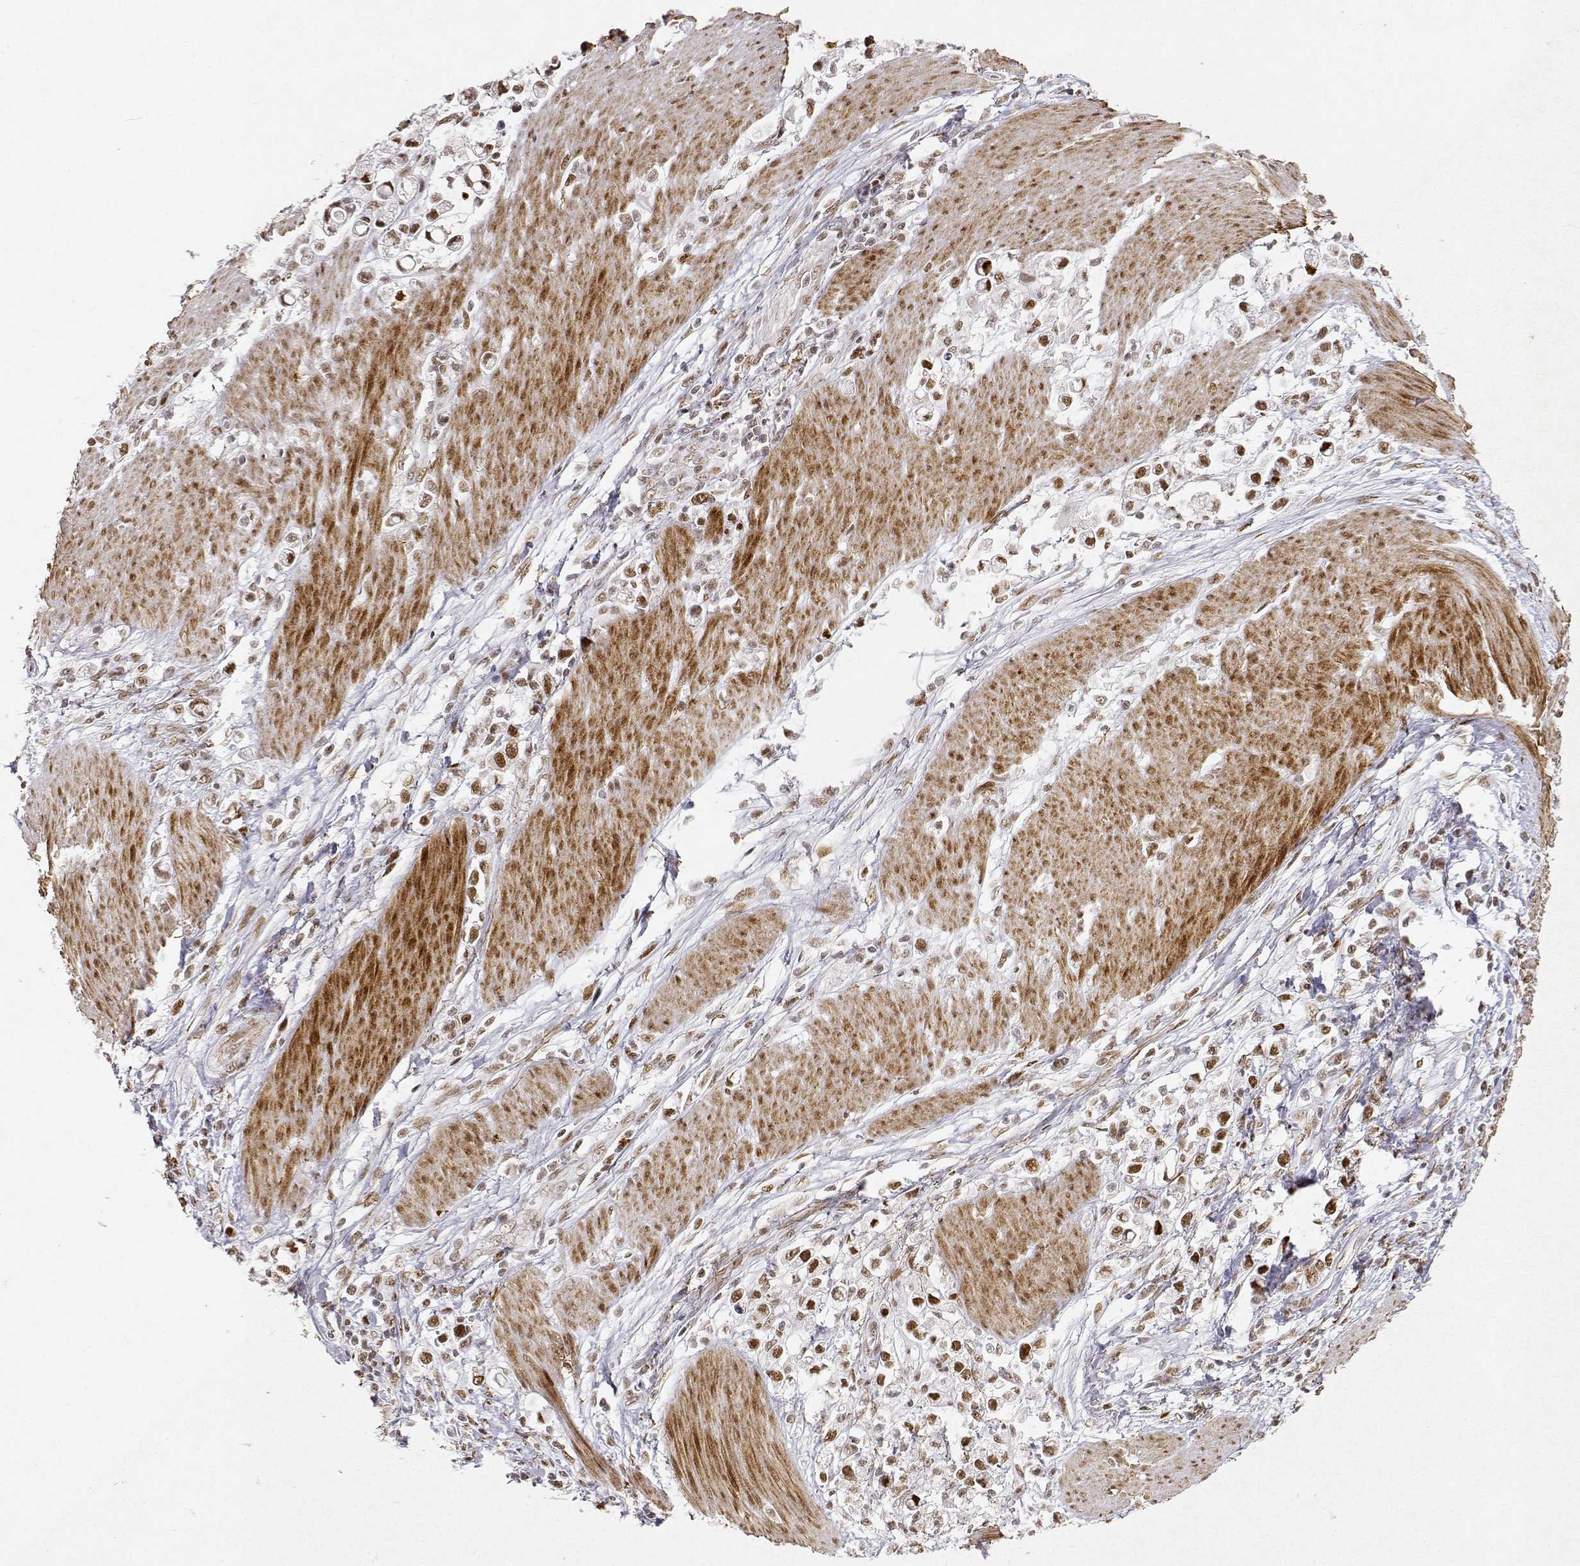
{"staining": {"intensity": "moderate", "quantity": ">75%", "location": "nuclear"}, "tissue": "stomach cancer", "cell_type": "Tumor cells", "image_type": "cancer", "snomed": [{"axis": "morphology", "description": "Adenocarcinoma, NOS"}, {"axis": "topography", "description": "Stomach"}], "caption": "The immunohistochemical stain labels moderate nuclear positivity in tumor cells of stomach adenocarcinoma tissue.", "gene": "RSF1", "patient": {"sex": "male", "age": 63}}